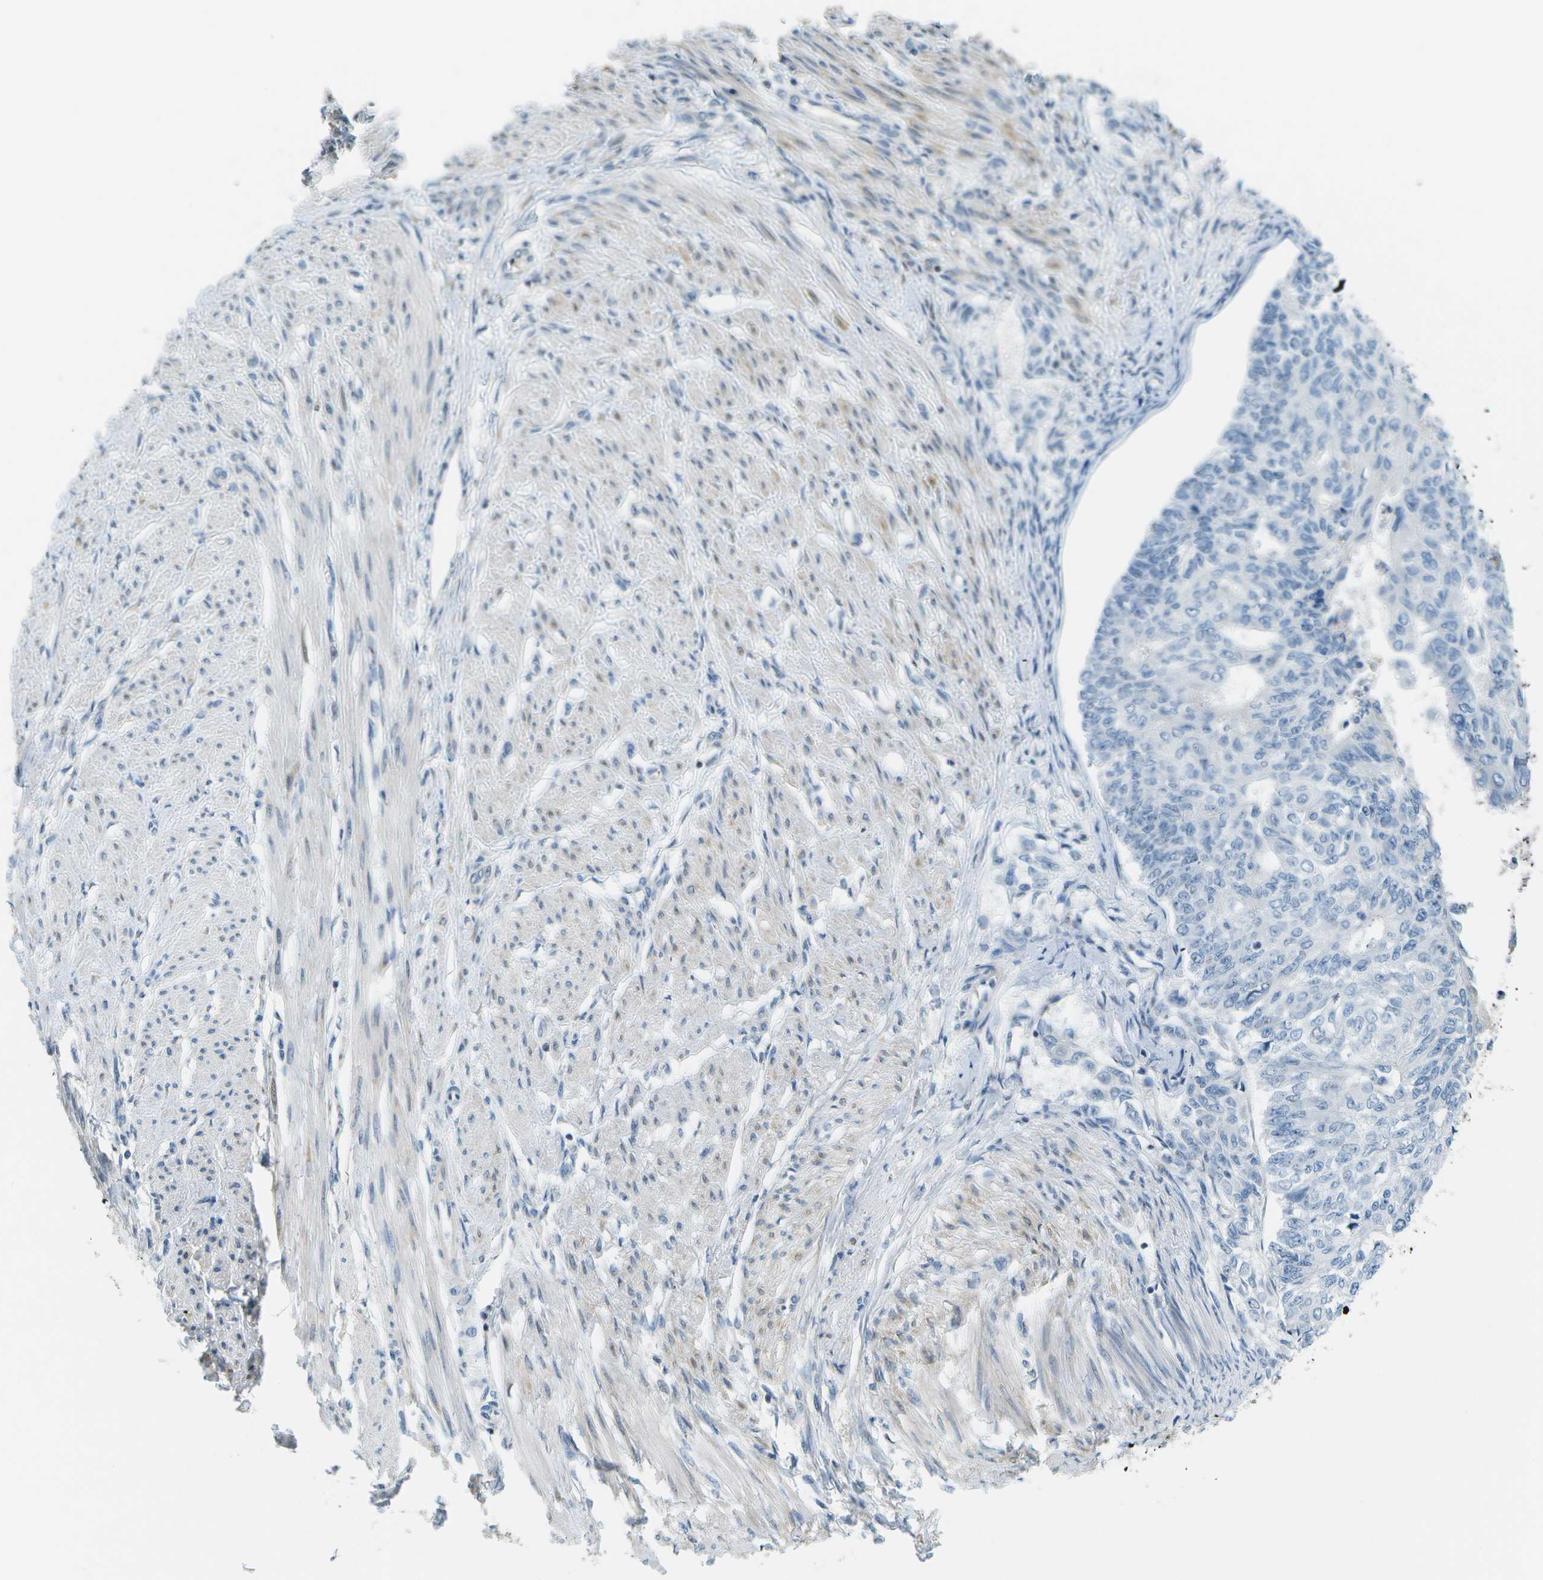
{"staining": {"intensity": "negative", "quantity": "none", "location": "none"}, "tissue": "endometrial cancer", "cell_type": "Tumor cells", "image_type": "cancer", "snomed": [{"axis": "morphology", "description": "Adenocarcinoma, NOS"}, {"axis": "topography", "description": "Endometrium"}], "caption": "Immunohistochemistry micrograph of human endometrial cancer stained for a protein (brown), which demonstrates no staining in tumor cells.", "gene": "PTGIS", "patient": {"sex": "female", "age": 32}}